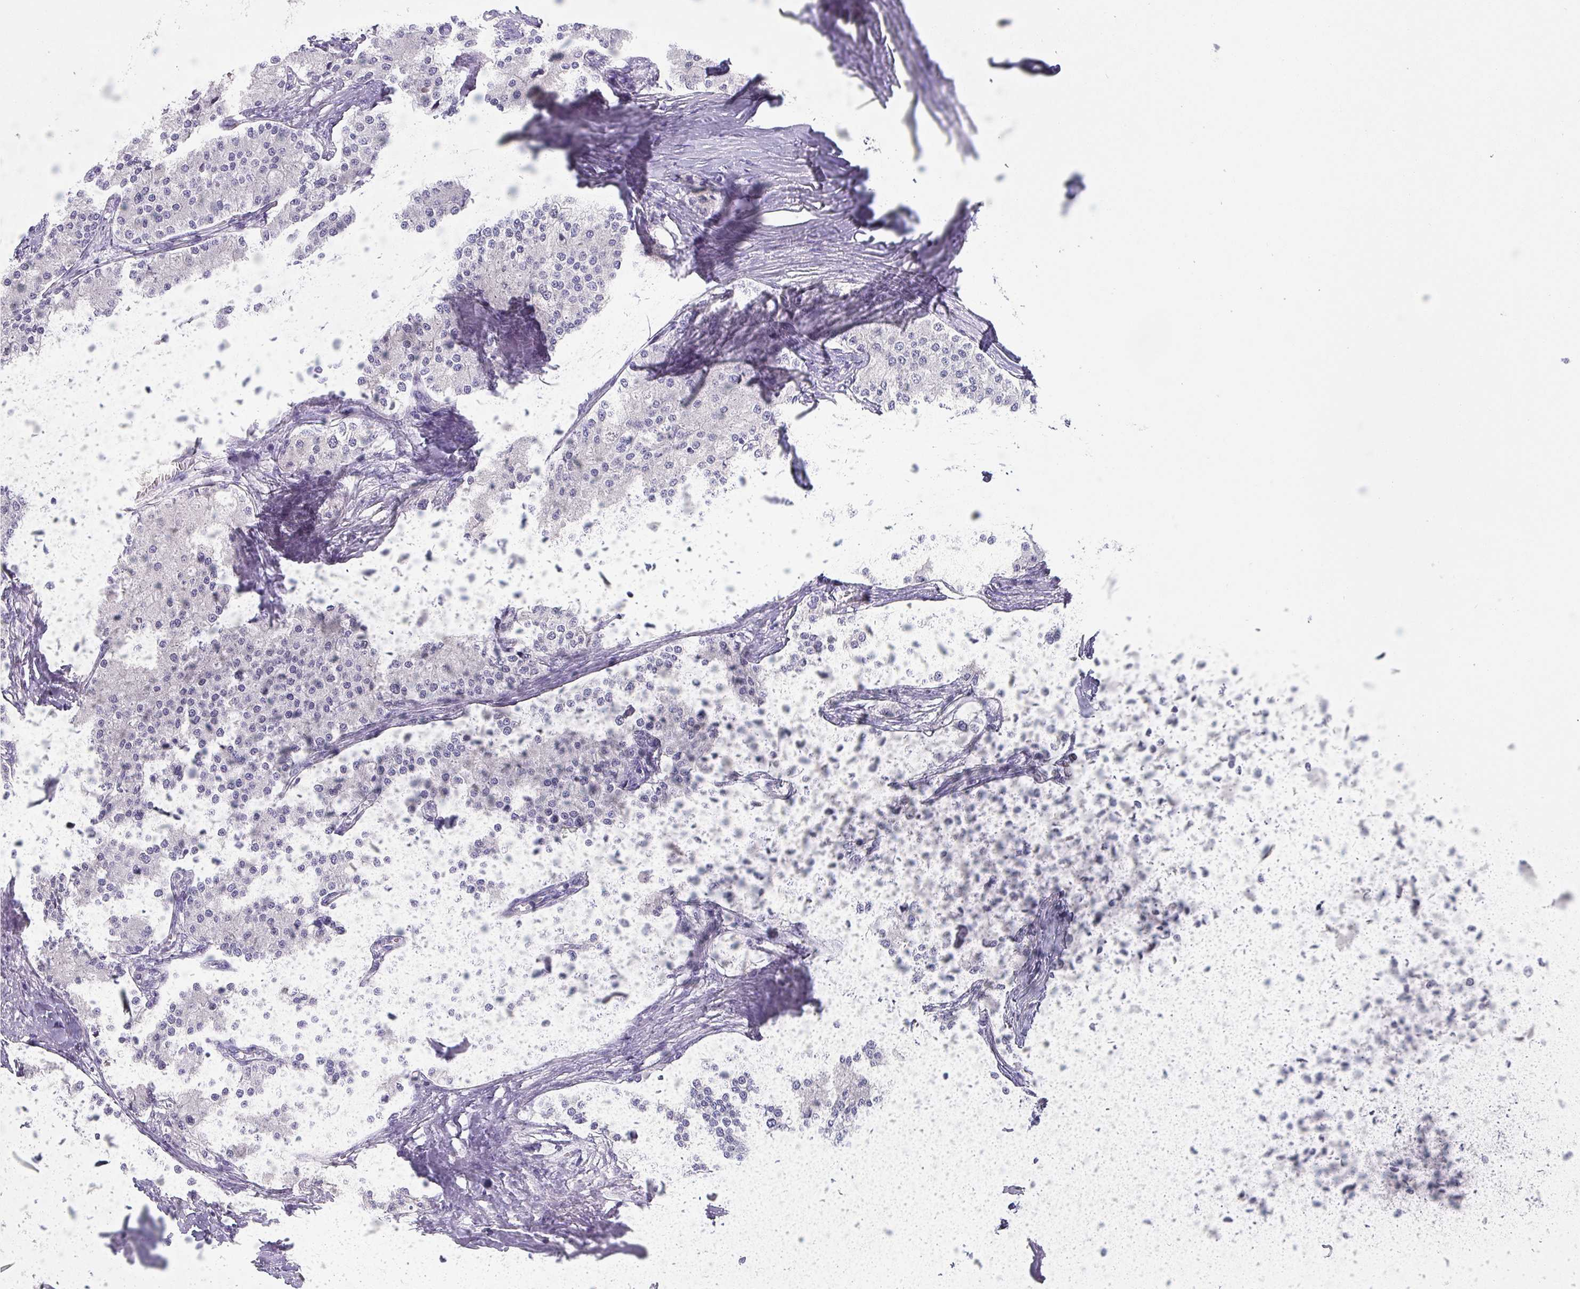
{"staining": {"intensity": "negative", "quantity": "none", "location": "none"}, "tissue": "carcinoid", "cell_type": "Tumor cells", "image_type": "cancer", "snomed": [{"axis": "morphology", "description": "Carcinoid, malignant, NOS"}, {"axis": "topography", "description": "Colon"}], "caption": "The immunohistochemistry photomicrograph has no significant staining in tumor cells of malignant carcinoid tissue. (Brightfield microscopy of DAB (3,3'-diaminobenzidine) immunohistochemistry at high magnification).", "gene": "INS-IGF2", "patient": {"sex": "female", "age": 52}}